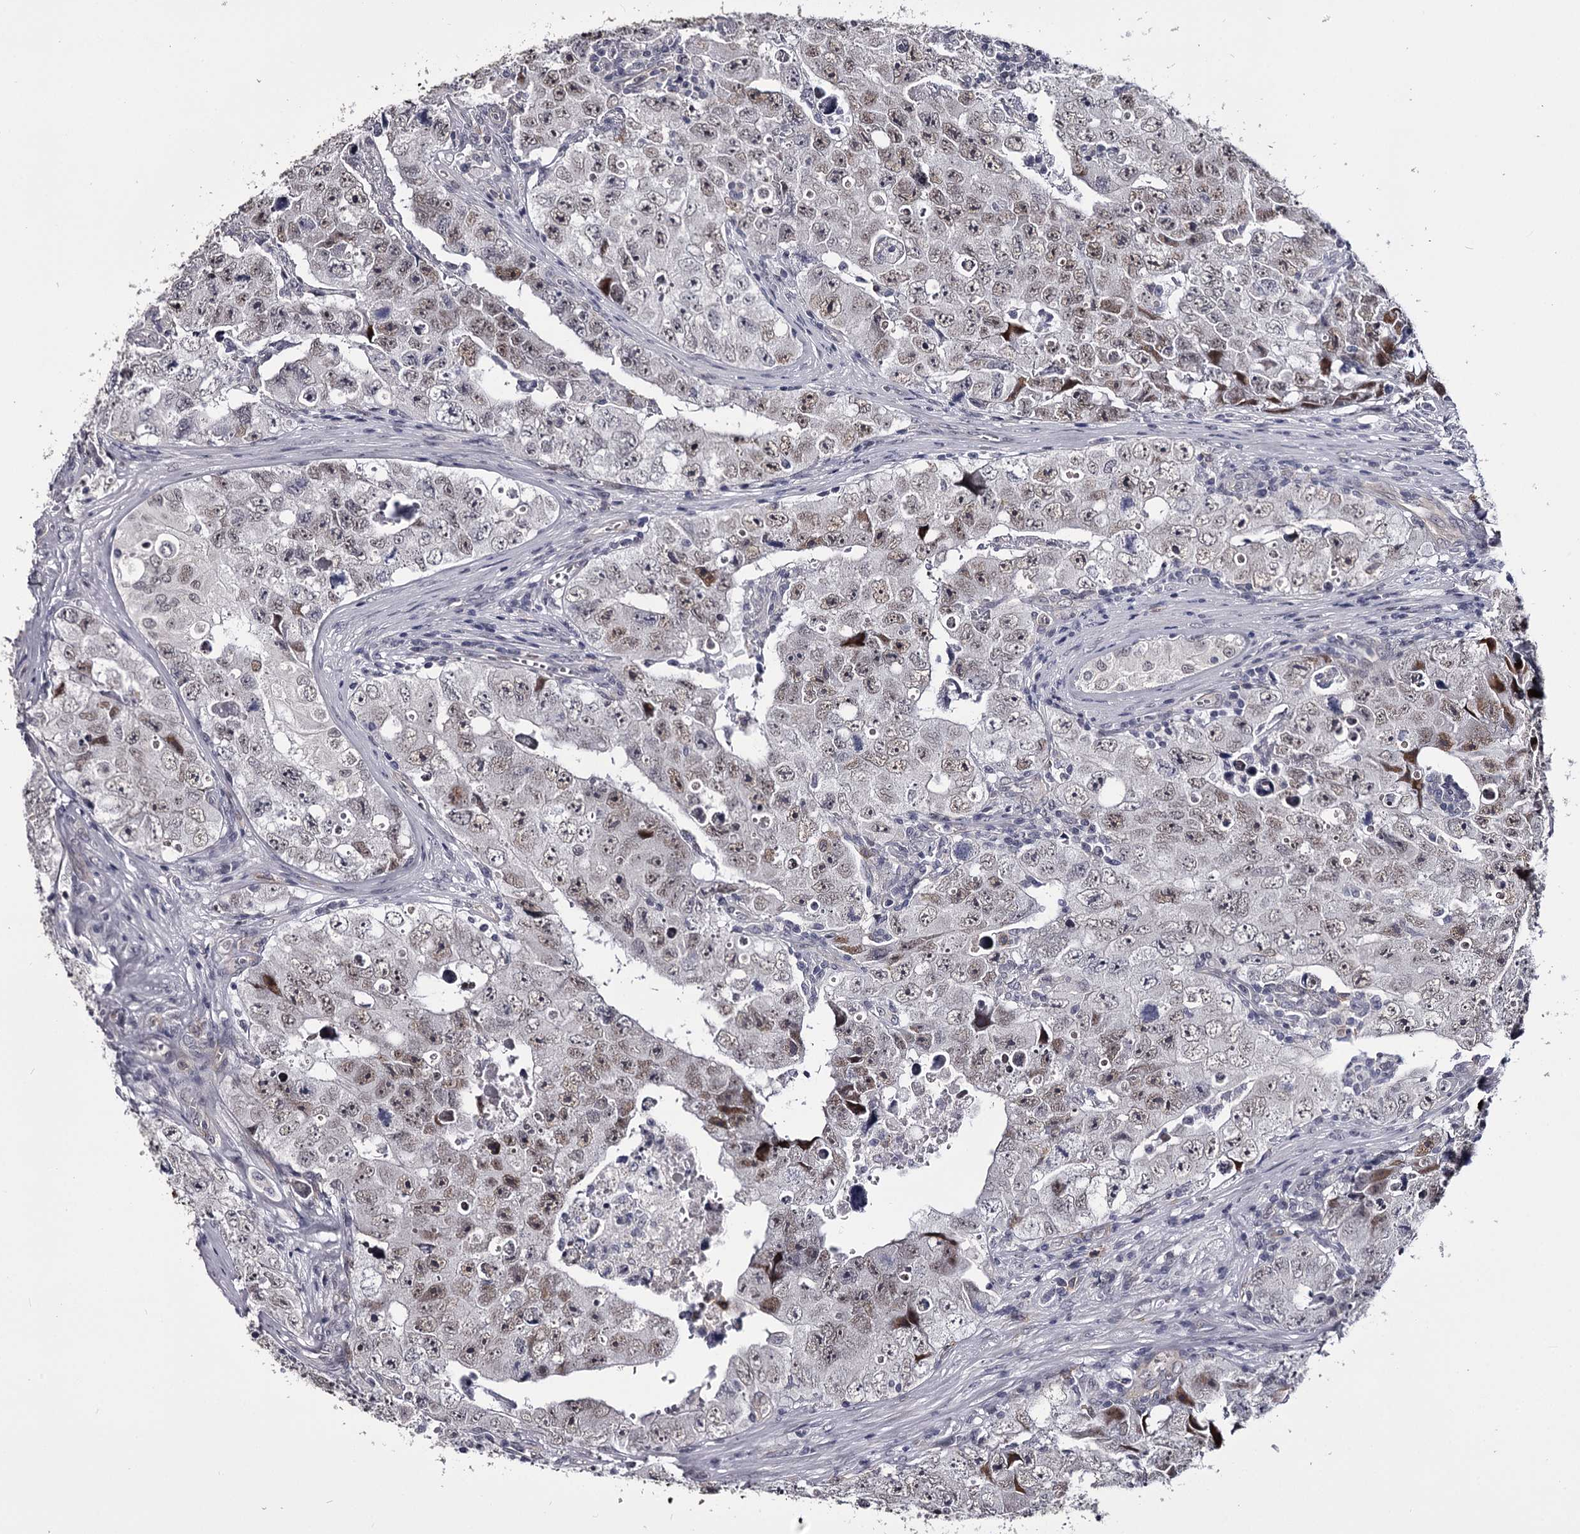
{"staining": {"intensity": "weak", "quantity": "25%-75%", "location": "nuclear"}, "tissue": "testis cancer", "cell_type": "Tumor cells", "image_type": "cancer", "snomed": [{"axis": "morphology", "description": "Carcinoma, Embryonal, NOS"}, {"axis": "topography", "description": "Testis"}], "caption": "Protein analysis of embryonal carcinoma (testis) tissue demonstrates weak nuclear expression in about 25%-75% of tumor cells. The staining was performed using DAB (3,3'-diaminobenzidine), with brown indicating positive protein expression. Nuclei are stained blue with hematoxylin.", "gene": "OVOL2", "patient": {"sex": "male", "age": 17}}